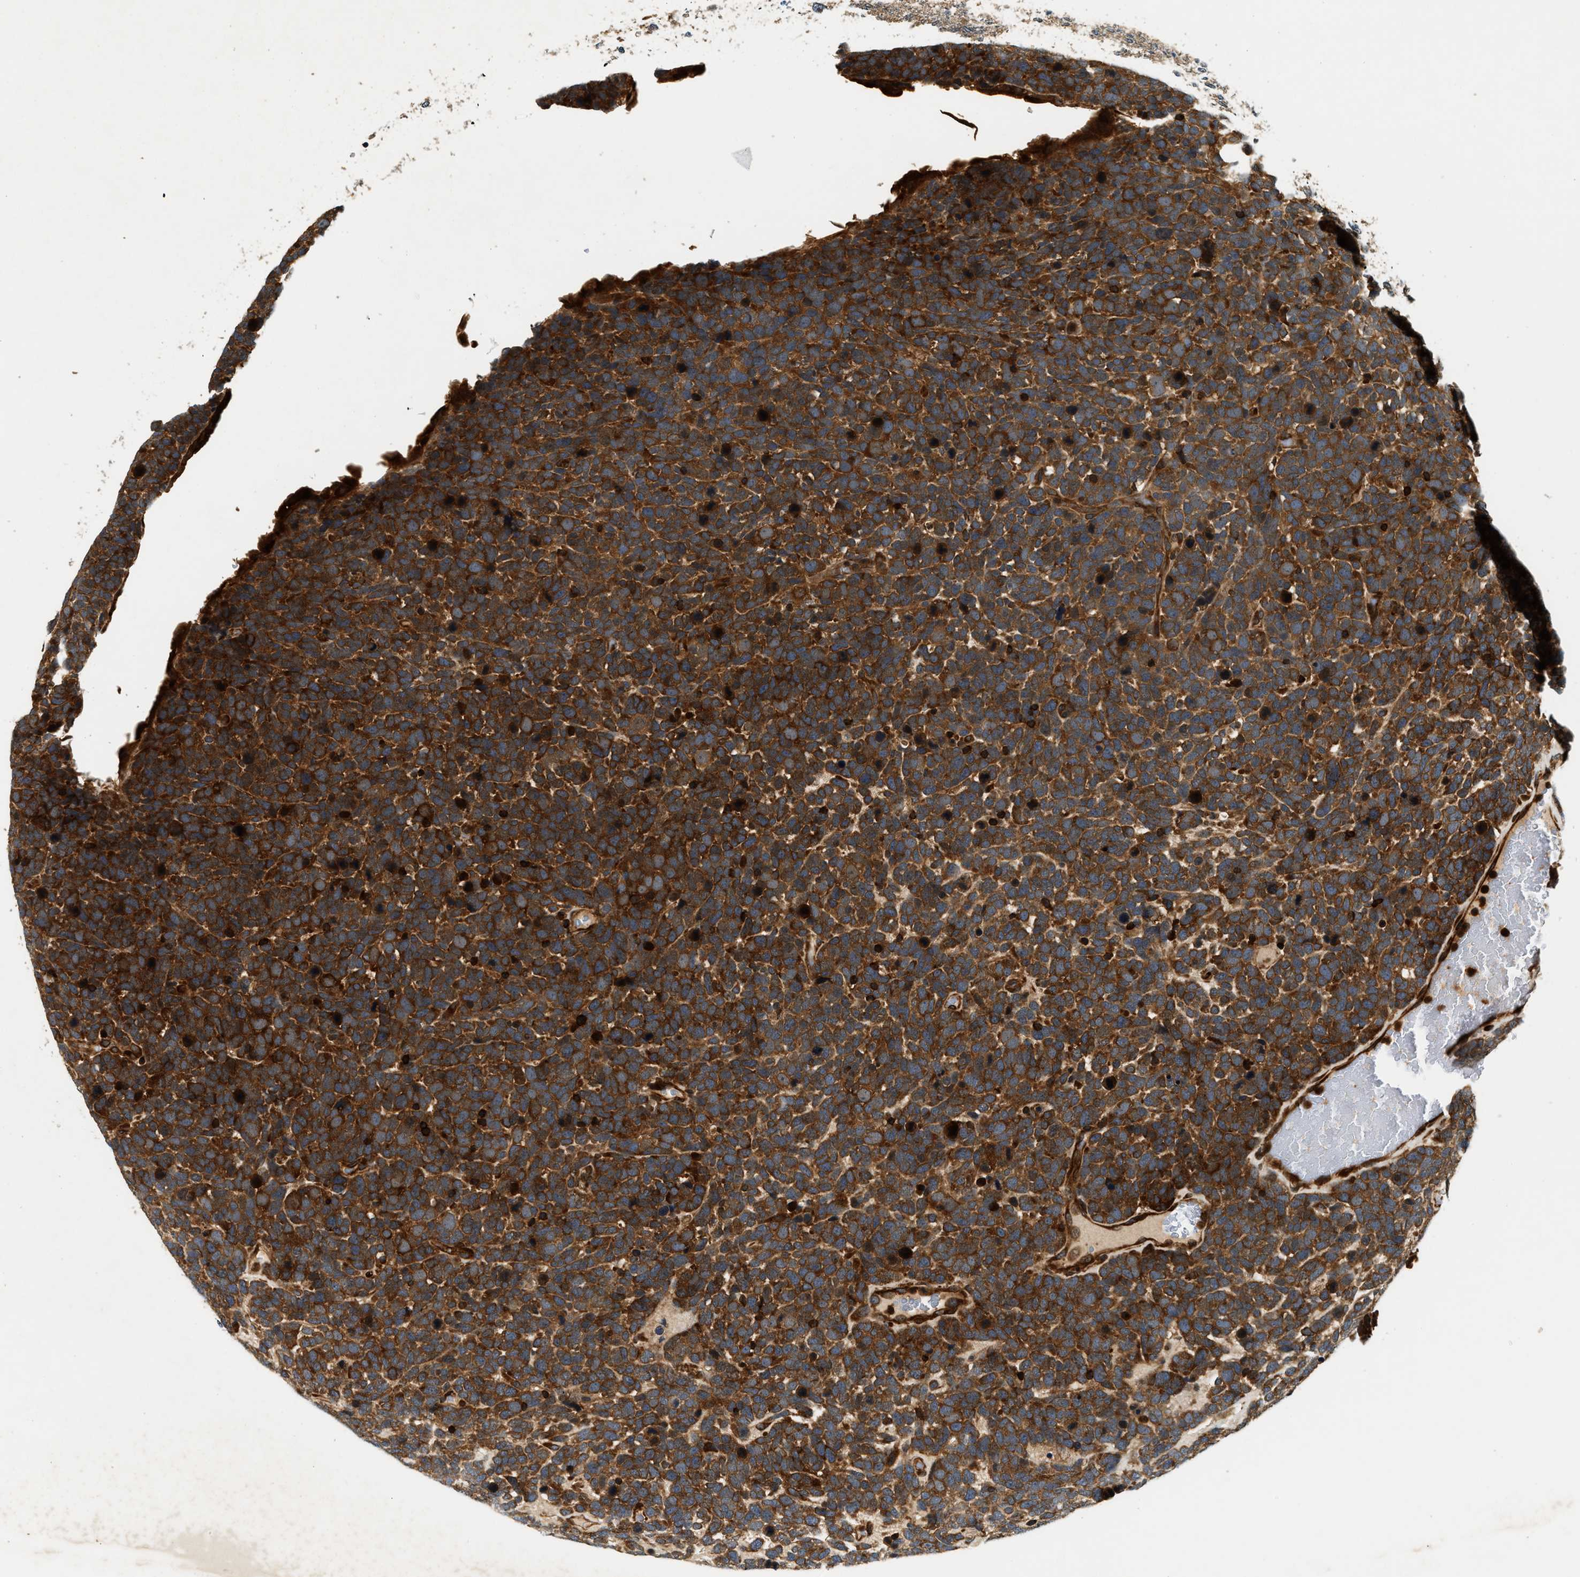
{"staining": {"intensity": "strong", "quantity": ">75%", "location": "cytoplasmic/membranous"}, "tissue": "urothelial cancer", "cell_type": "Tumor cells", "image_type": "cancer", "snomed": [{"axis": "morphology", "description": "Urothelial carcinoma, High grade"}, {"axis": "topography", "description": "Urinary bladder"}], "caption": "About >75% of tumor cells in urothelial cancer display strong cytoplasmic/membranous protein positivity as visualized by brown immunohistochemical staining.", "gene": "SAMD9", "patient": {"sex": "female", "age": 82}}